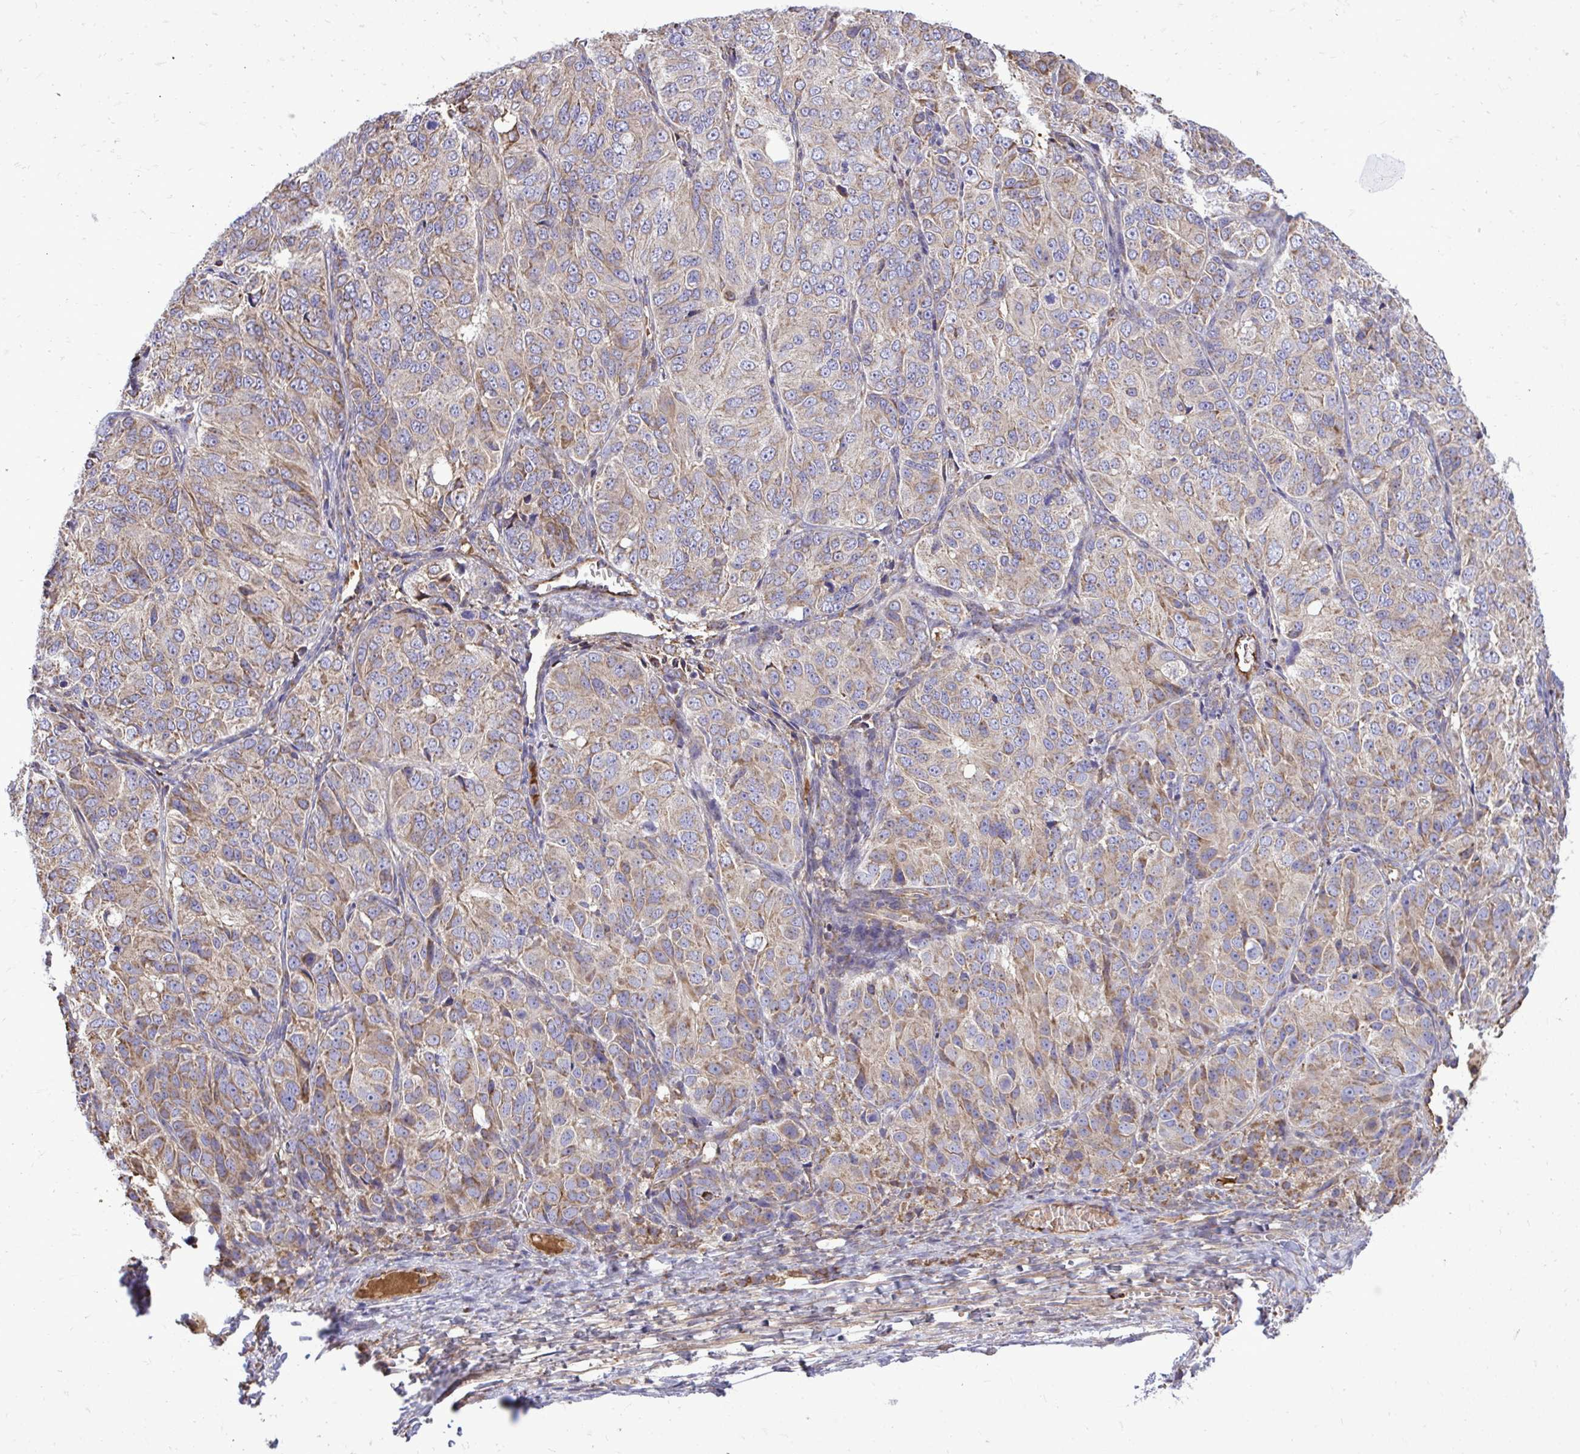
{"staining": {"intensity": "weak", "quantity": "25%-75%", "location": "cytoplasmic/membranous"}, "tissue": "ovarian cancer", "cell_type": "Tumor cells", "image_type": "cancer", "snomed": [{"axis": "morphology", "description": "Carcinoma, endometroid"}, {"axis": "topography", "description": "Ovary"}], "caption": "Ovarian endometroid carcinoma was stained to show a protein in brown. There is low levels of weak cytoplasmic/membranous positivity in approximately 25%-75% of tumor cells. Using DAB (brown) and hematoxylin (blue) stains, captured at high magnification using brightfield microscopy.", "gene": "ATP13A2", "patient": {"sex": "female", "age": 51}}